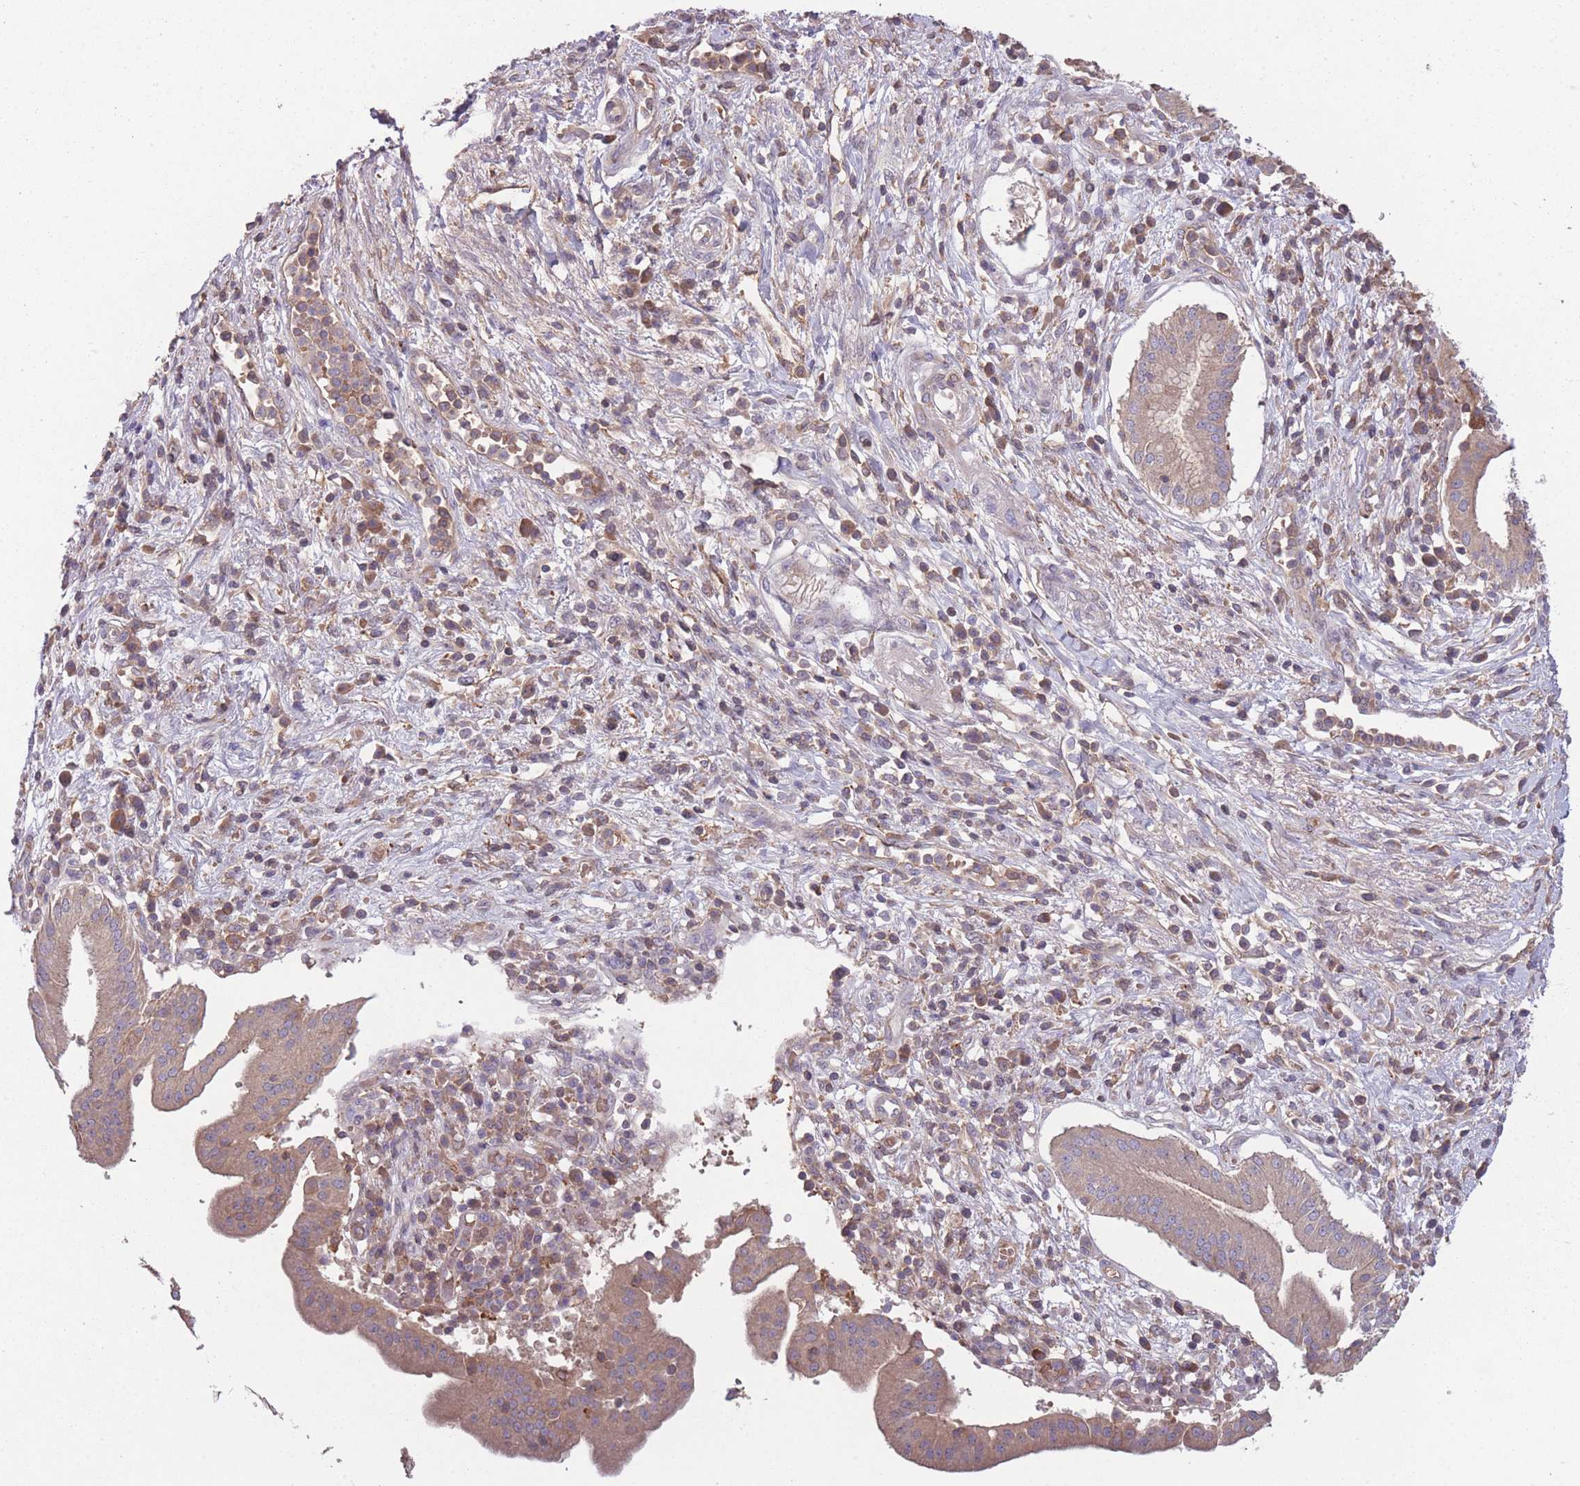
{"staining": {"intensity": "weak", "quantity": ">75%", "location": "cytoplasmic/membranous"}, "tissue": "pancreatic cancer", "cell_type": "Tumor cells", "image_type": "cancer", "snomed": [{"axis": "morphology", "description": "Adenocarcinoma, NOS"}, {"axis": "topography", "description": "Pancreas"}], "caption": "DAB immunohistochemical staining of pancreatic cancer demonstrates weak cytoplasmic/membranous protein expression in approximately >75% of tumor cells.", "gene": "OR2V2", "patient": {"sex": "male", "age": 68}}